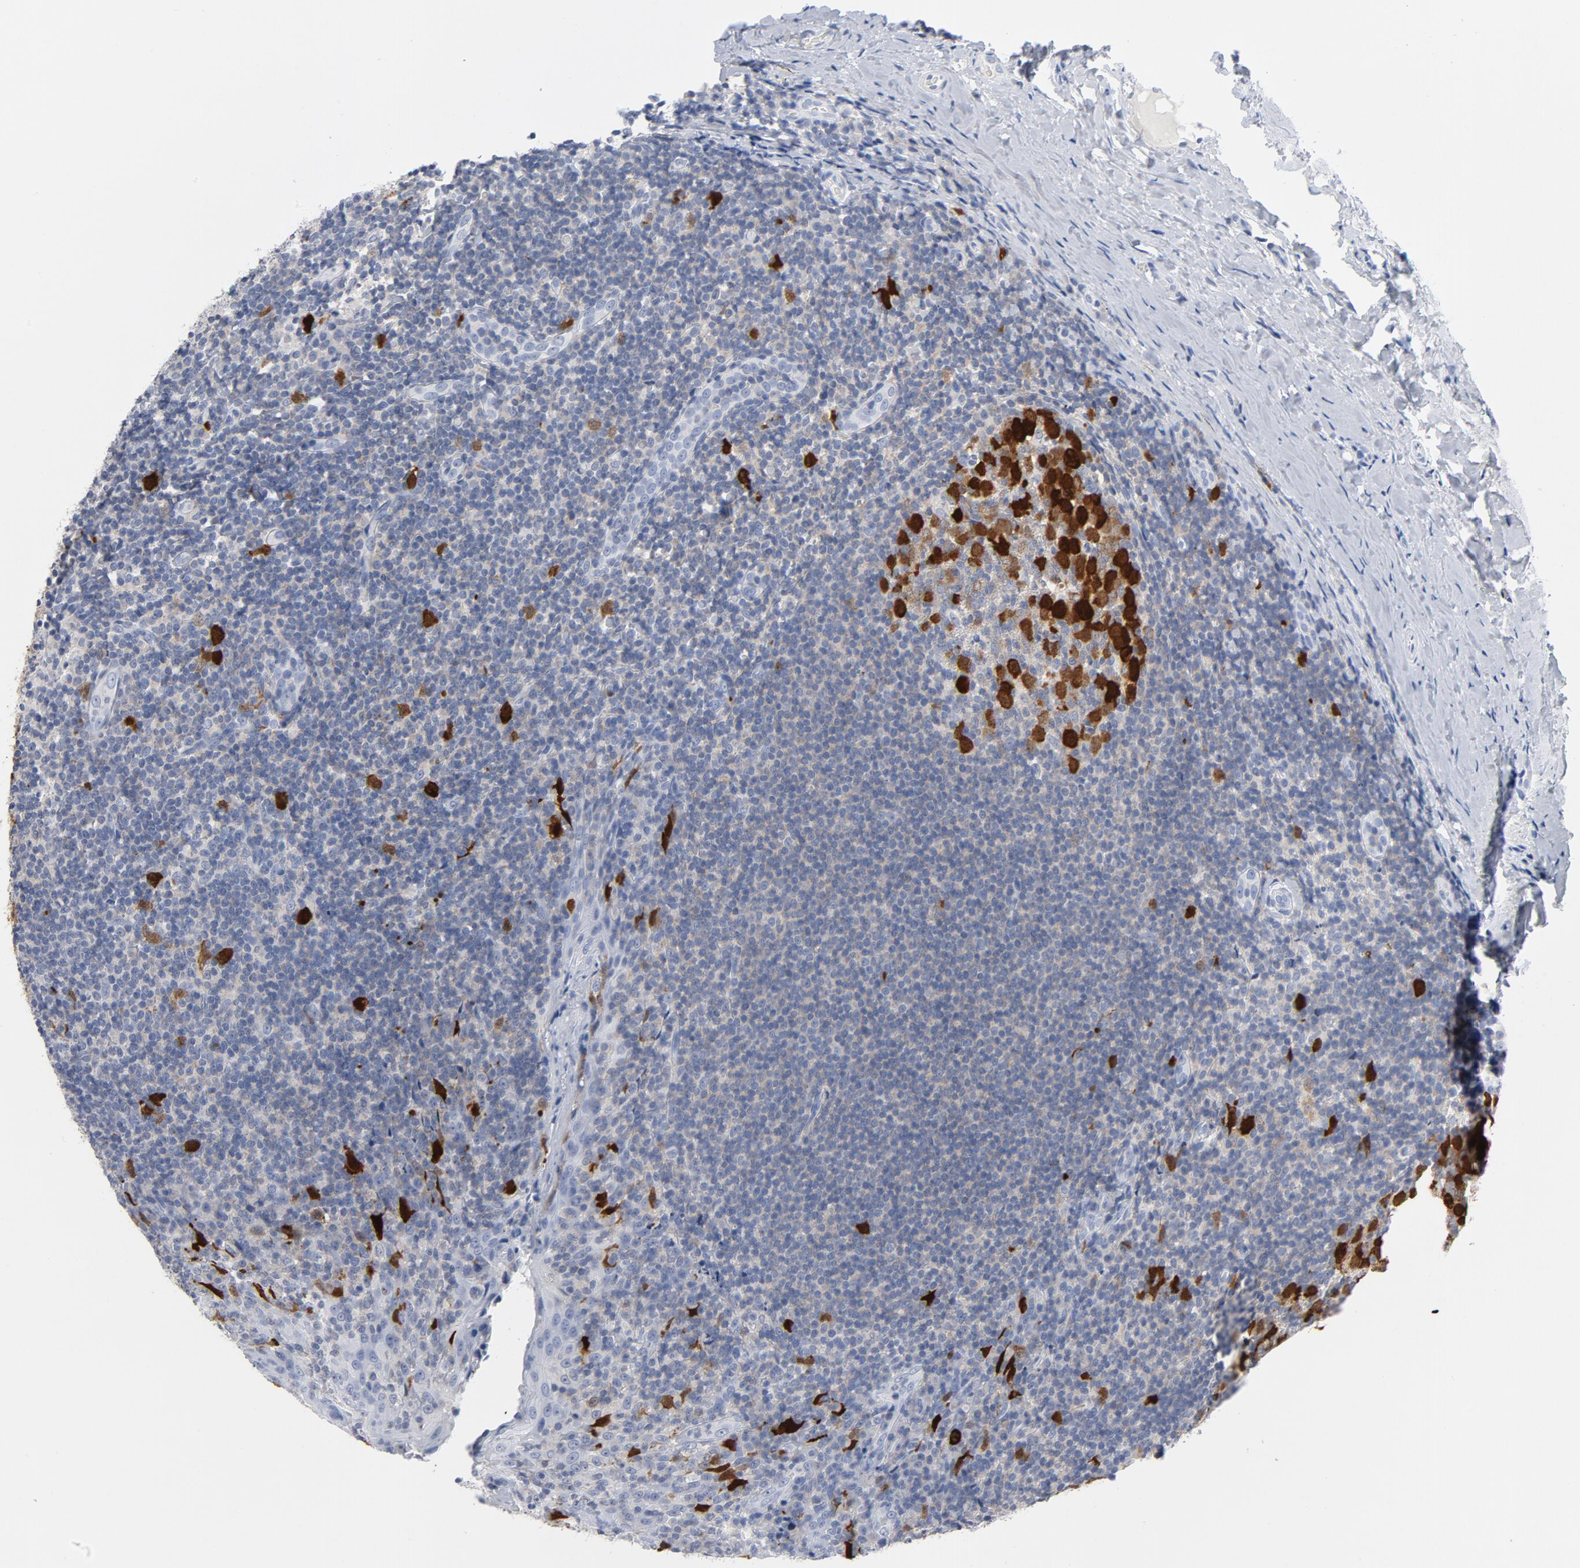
{"staining": {"intensity": "strong", "quantity": "25%-75%", "location": "nuclear"}, "tissue": "tonsil", "cell_type": "Germinal center cells", "image_type": "normal", "snomed": [{"axis": "morphology", "description": "Normal tissue, NOS"}, {"axis": "topography", "description": "Tonsil"}], "caption": "Strong nuclear expression for a protein is present in approximately 25%-75% of germinal center cells of unremarkable tonsil using immunohistochemistry (IHC).", "gene": "CDC20", "patient": {"sex": "male", "age": 31}}